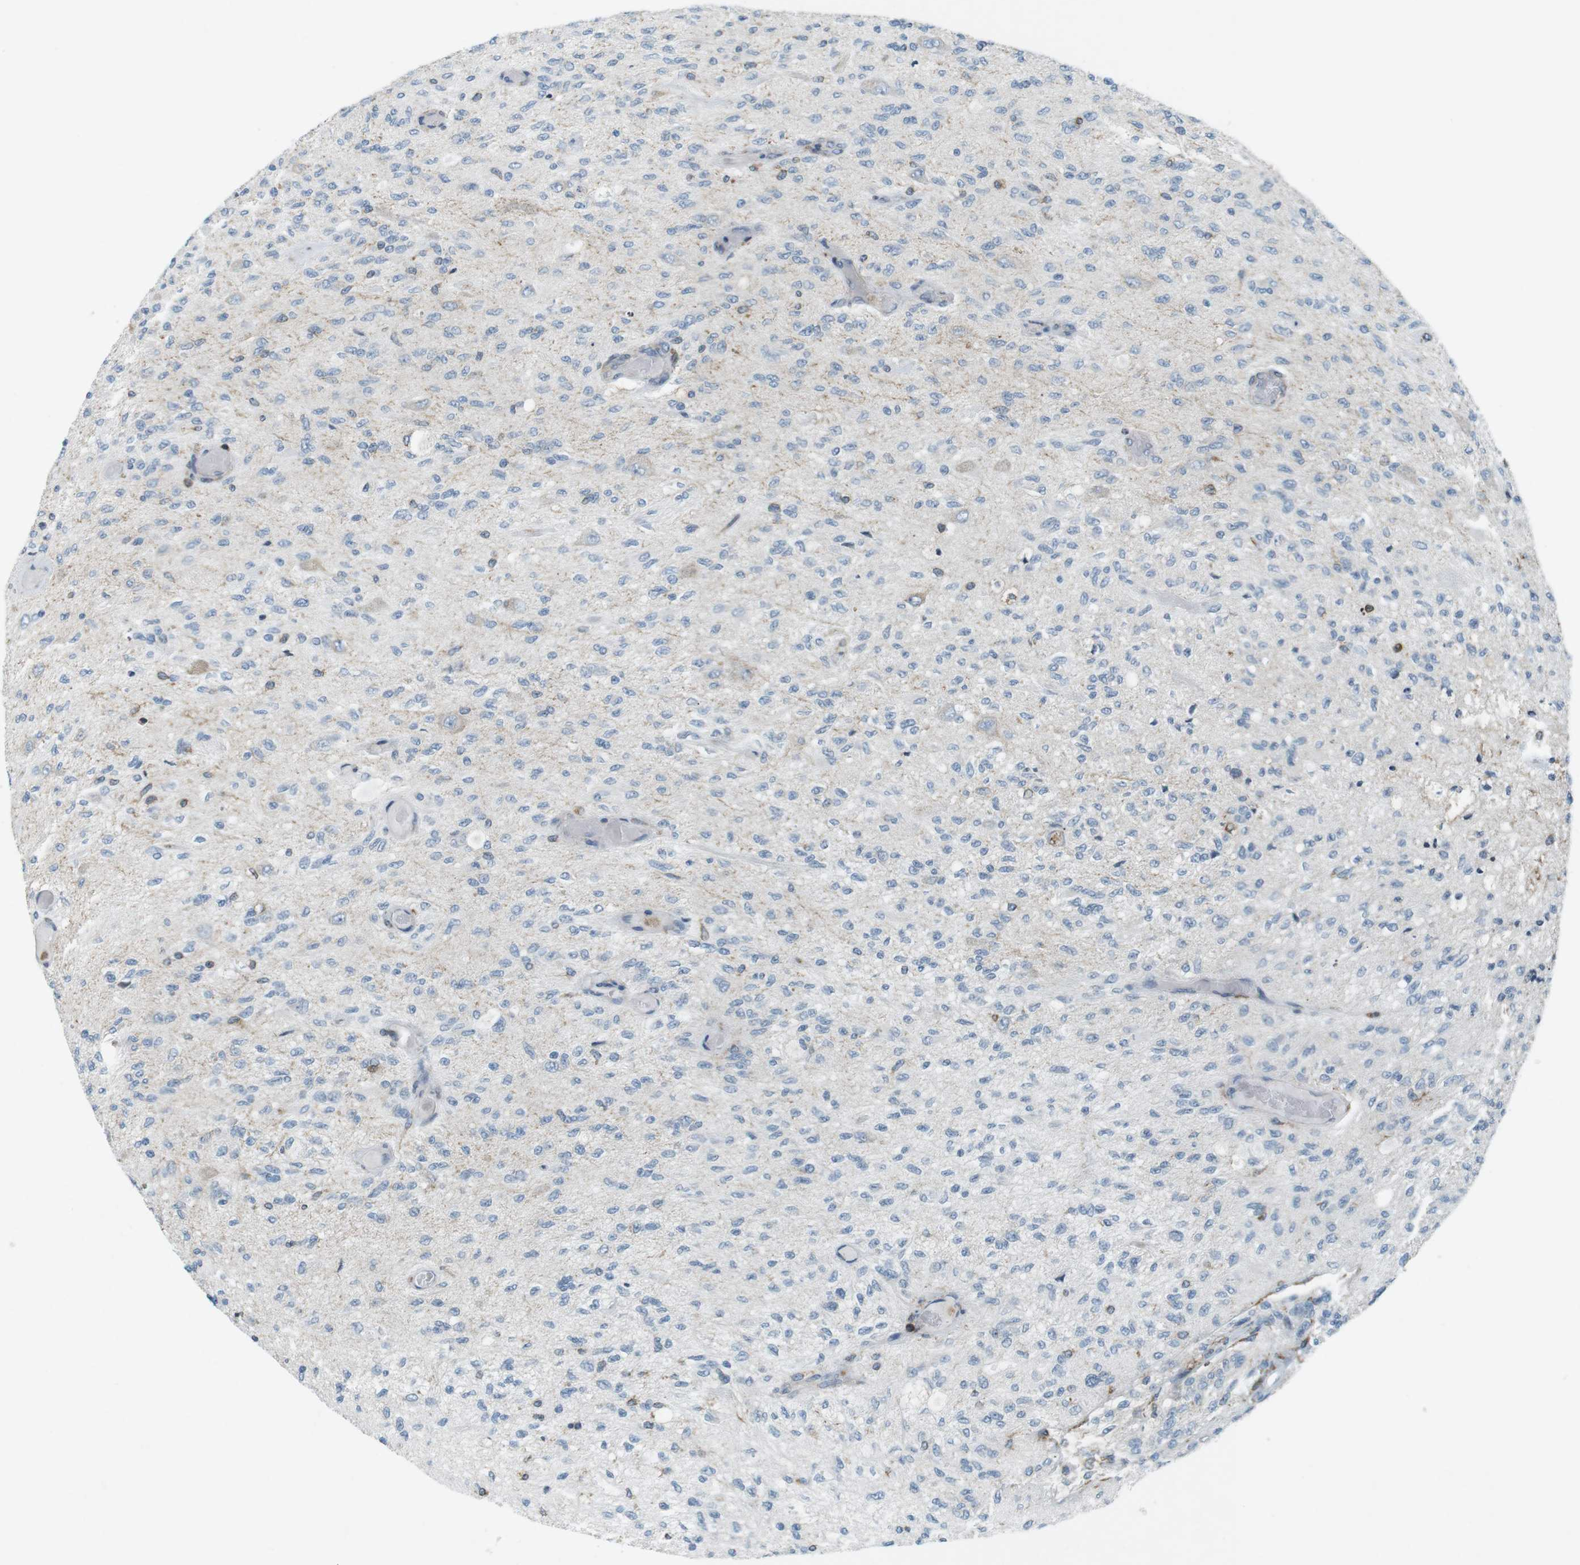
{"staining": {"intensity": "negative", "quantity": "none", "location": "none"}, "tissue": "glioma", "cell_type": "Tumor cells", "image_type": "cancer", "snomed": [{"axis": "morphology", "description": "Normal tissue, NOS"}, {"axis": "morphology", "description": "Glioma, malignant, High grade"}, {"axis": "topography", "description": "Cerebral cortex"}], "caption": "Malignant high-grade glioma was stained to show a protein in brown. There is no significant expression in tumor cells. (DAB immunohistochemistry, high magnification).", "gene": "FLII", "patient": {"sex": "male", "age": 77}}